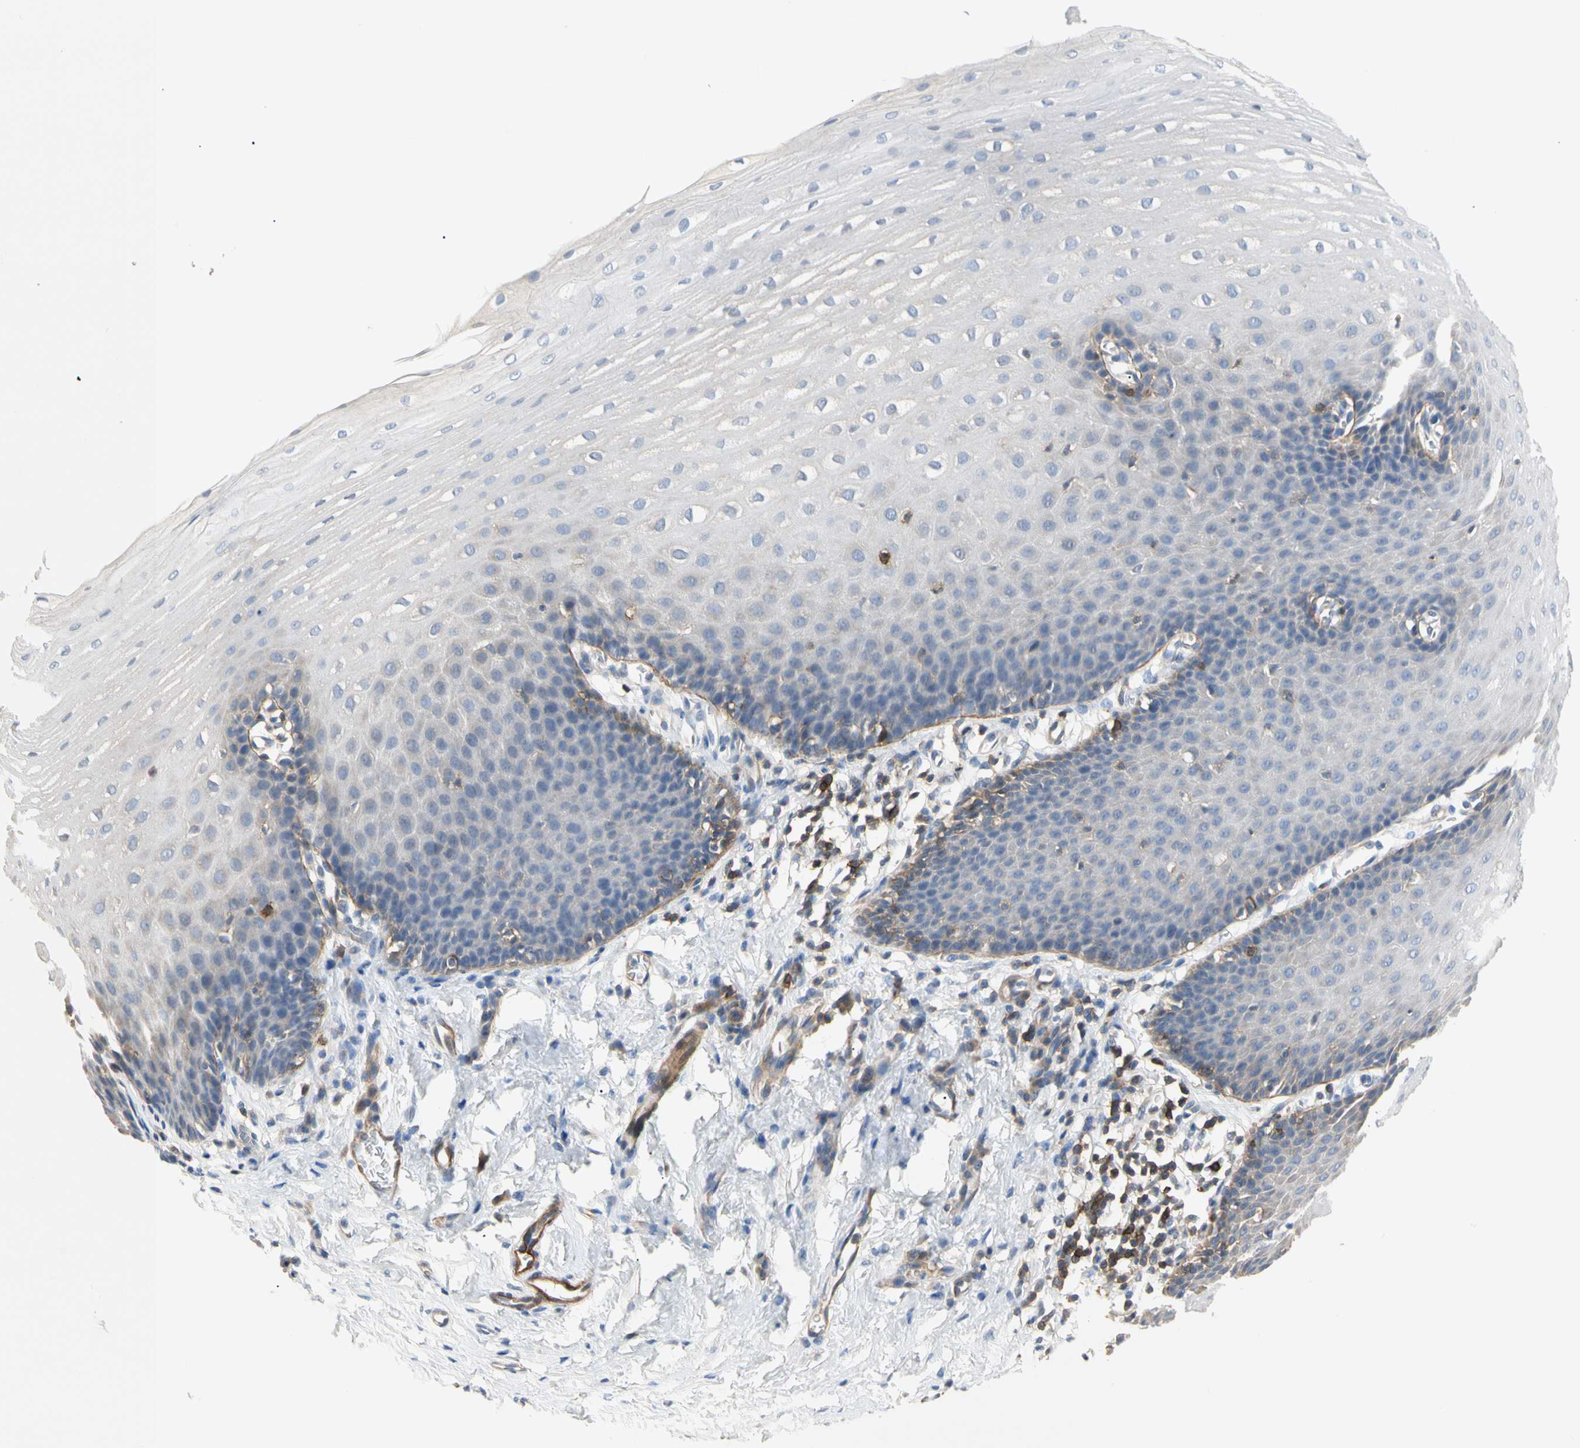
{"staining": {"intensity": "weak", "quantity": "<25%", "location": "cytoplasmic/membranous"}, "tissue": "esophagus", "cell_type": "Squamous epithelial cells", "image_type": "normal", "snomed": [{"axis": "morphology", "description": "Normal tissue, NOS"}, {"axis": "topography", "description": "Esophagus"}], "caption": "Immunohistochemical staining of benign esophagus reveals no significant expression in squamous epithelial cells. Nuclei are stained in blue.", "gene": "TNFRSF18", "patient": {"sex": "male", "age": 70}}